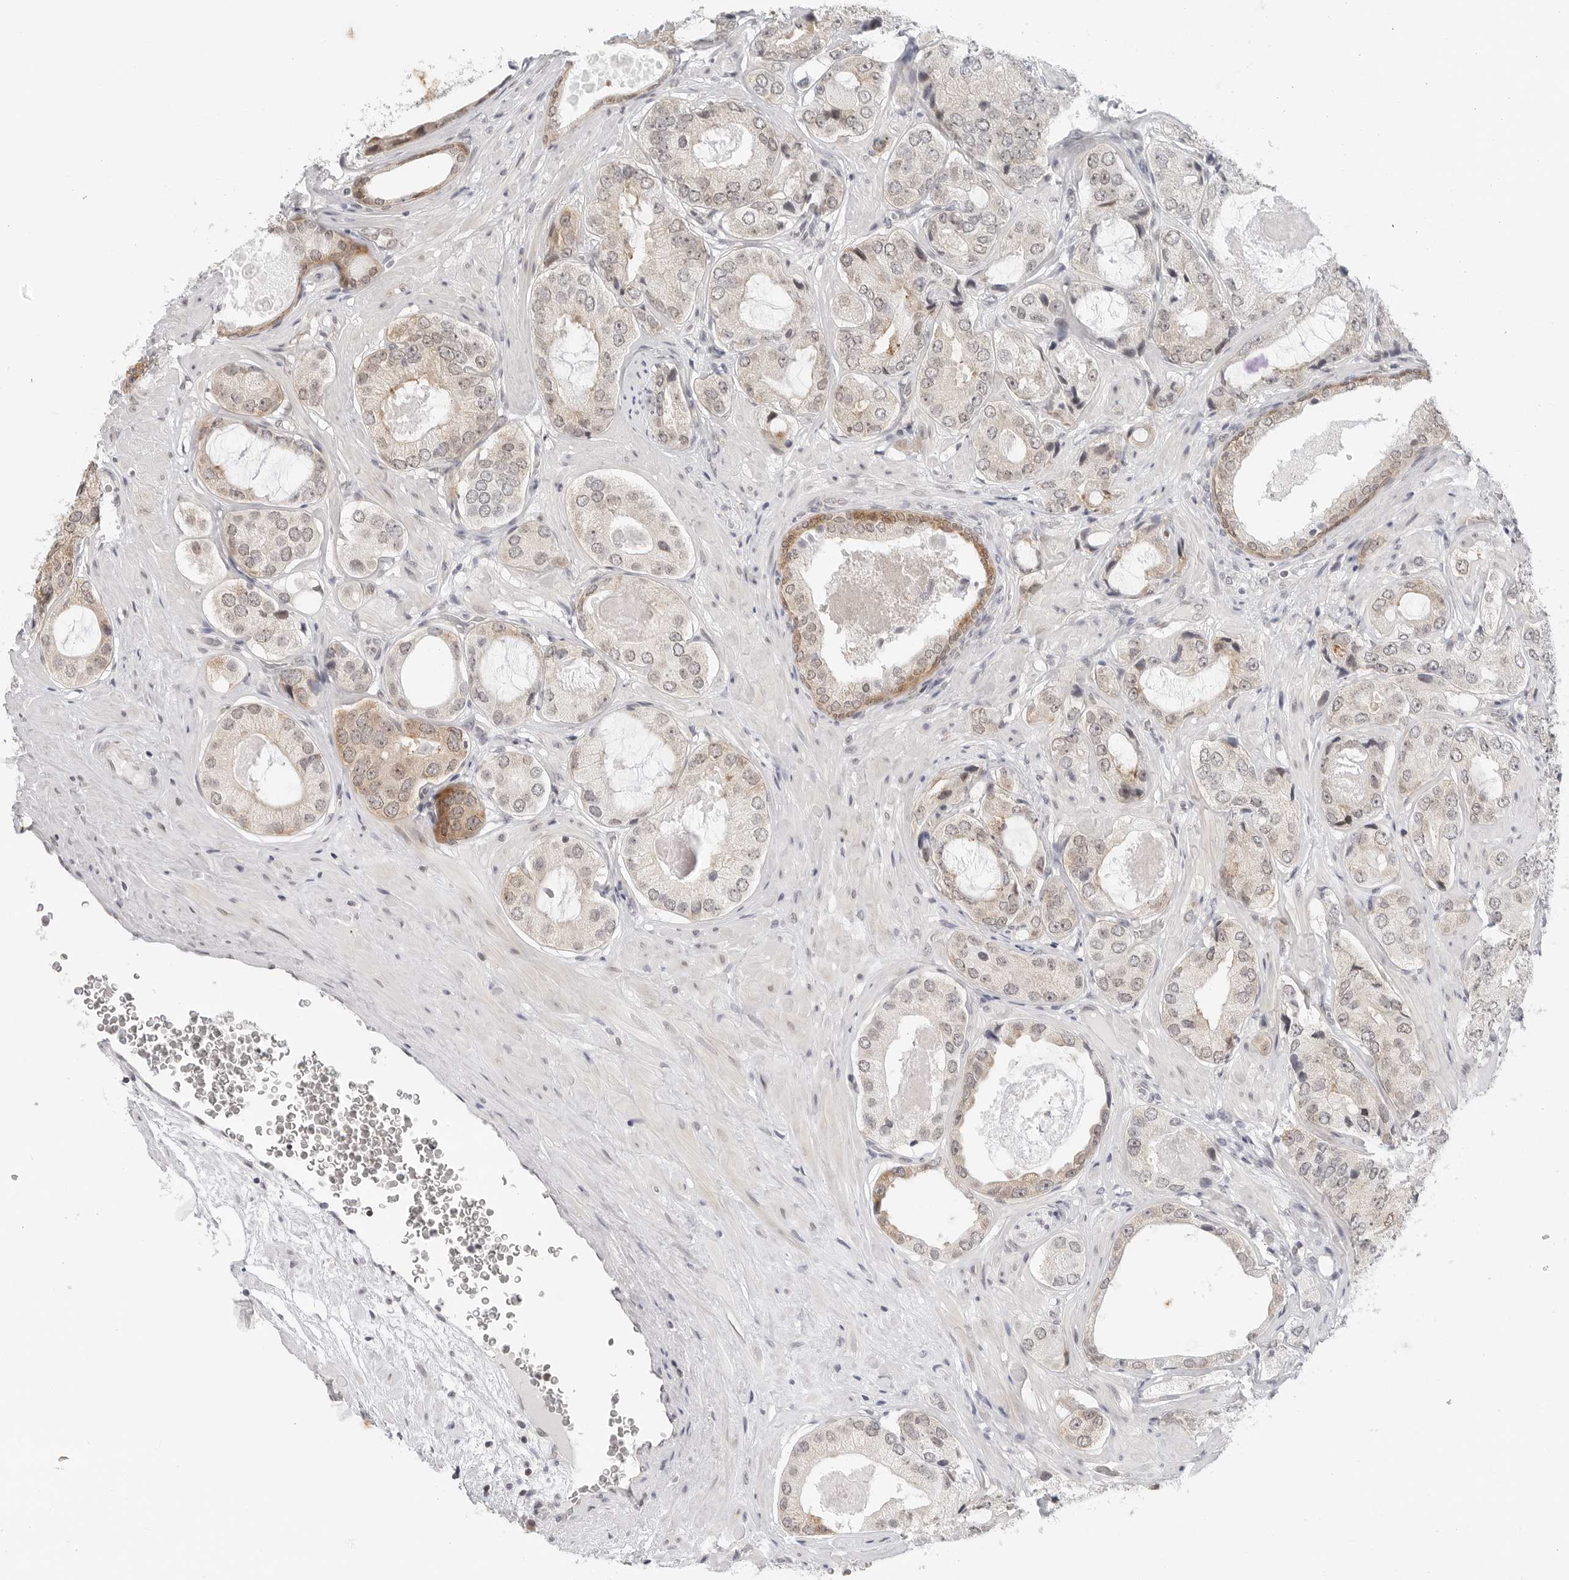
{"staining": {"intensity": "weak", "quantity": "<25%", "location": "cytoplasmic/membranous,nuclear"}, "tissue": "prostate cancer", "cell_type": "Tumor cells", "image_type": "cancer", "snomed": [{"axis": "morphology", "description": "Adenocarcinoma, High grade"}, {"axis": "topography", "description": "Prostate"}], "caption": "A micrograph of human prostate high-grade adenocarcinoma is negative for staining in tumor cells.", "gene": "METAP1", "patient": {"sex": "male", "age": 59}}